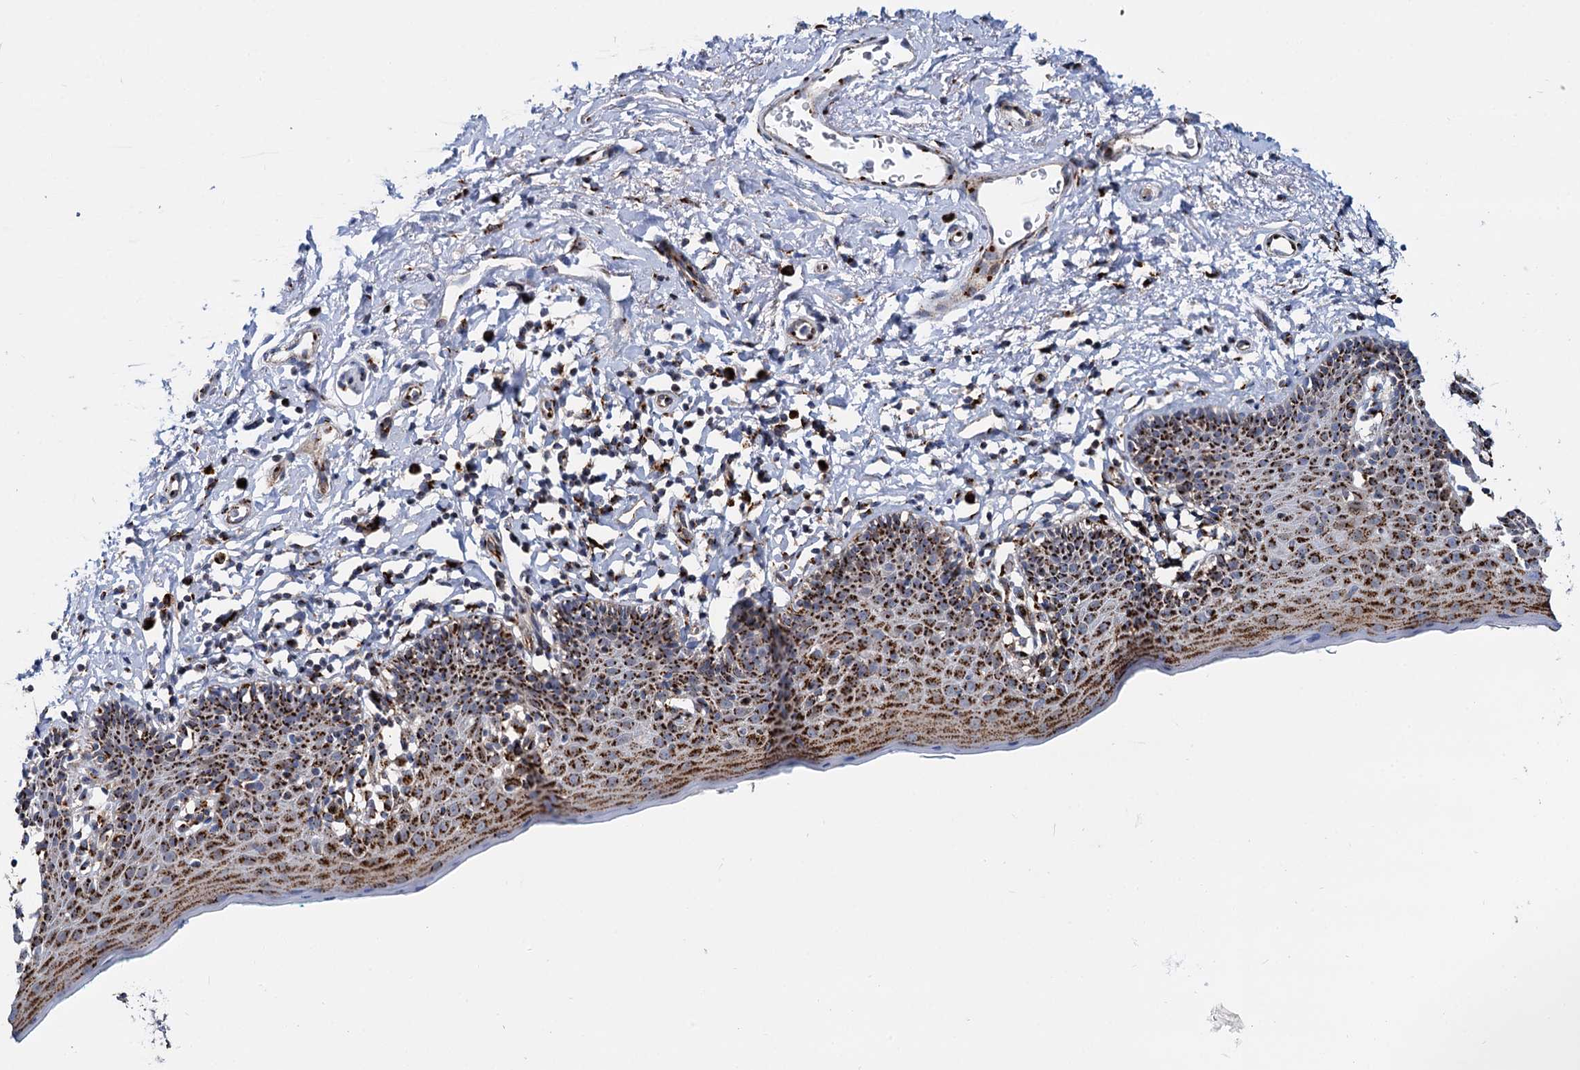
{"staining": {"intensity": "strong", "quantity": ">75%", "location": "cytoplasmic/membranous"}, "tissue": "skin", "cell_type": "Epidermal cells", "image_type": "normal", "snomed": [{"axis": "morphology", "description": "Normal tissue, NOS"}, {"axis": "topography", "description": "Vulva"}], "caption": "Epidermal cells demonstrate high levels of strong cytoplasmic/membranous positivity in approximately >75% of cells in unremarkable skin. The protein is stained brown, and the nuclei are stained in blue (DAB IHC with brightfield microscopy, high magnification).", "gene": "SUPT20H", "patient": {"sex": "female", "age": 66}}